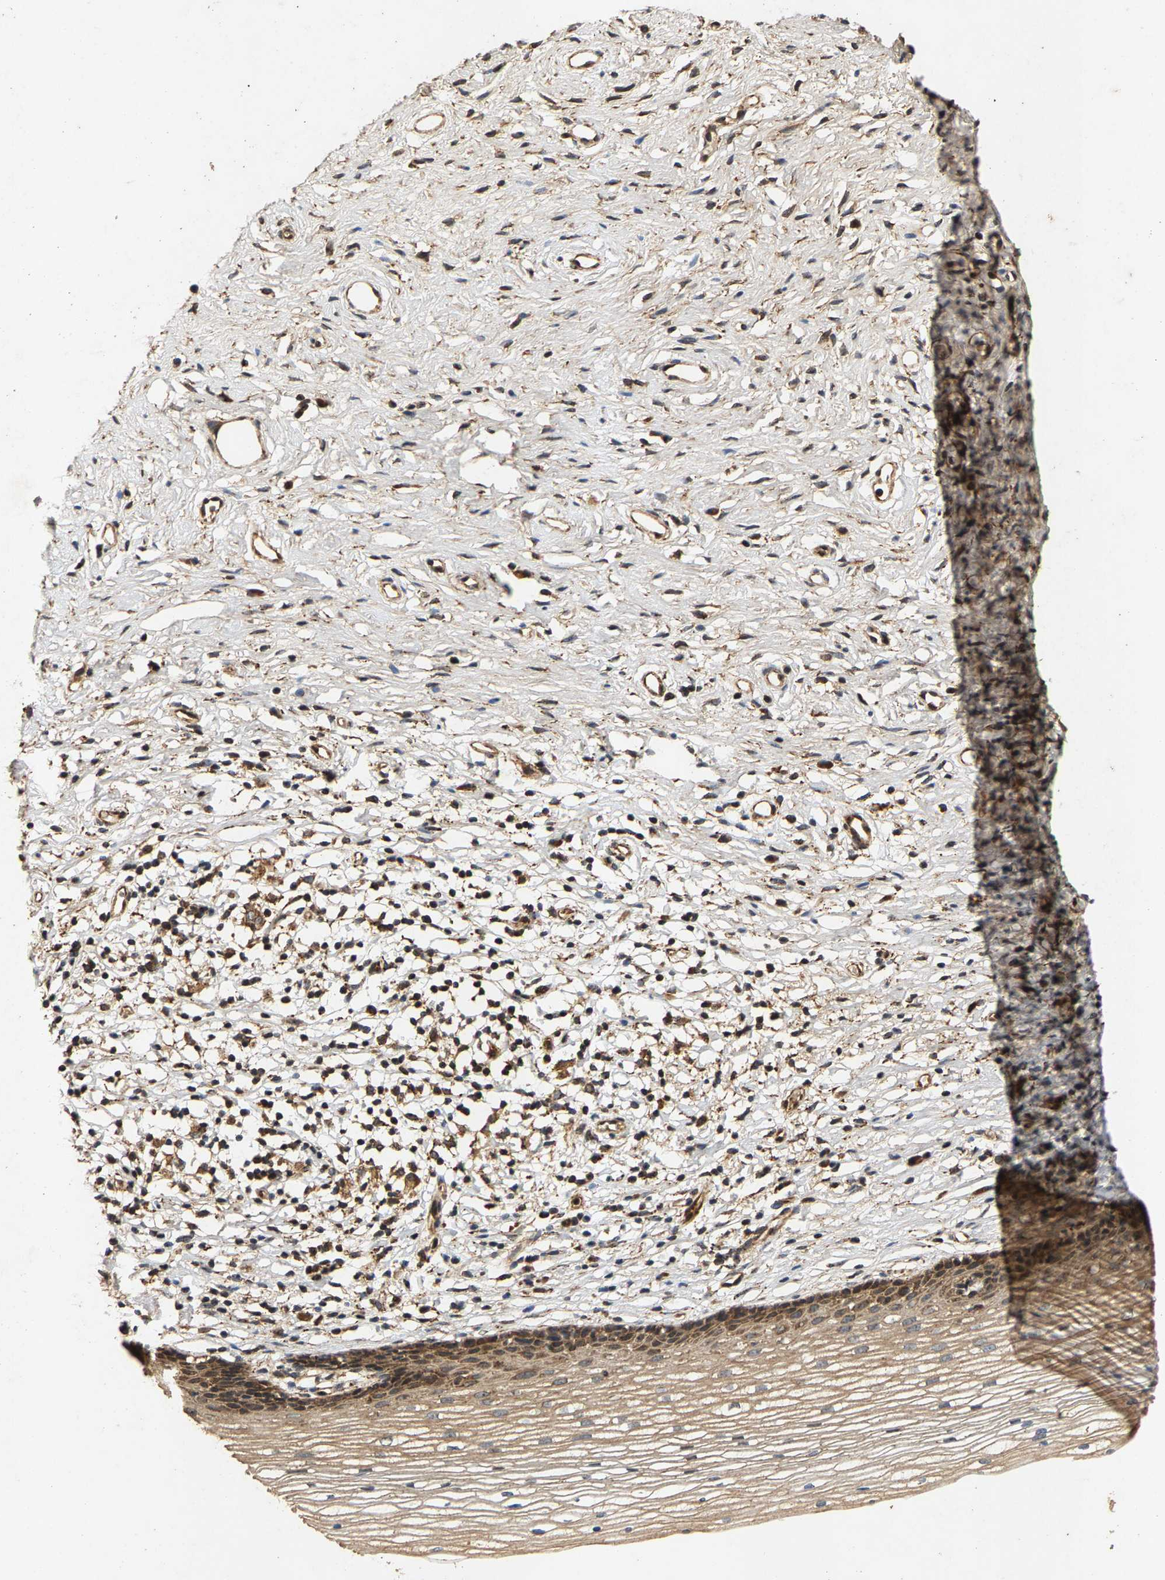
{"staining": {"intensity": "moderate", "quantity": ">75%", "location": "cytoplasmic/membranous"}, "tissue": "cervix", "cell_type": "Glandular cells", "image_type": "normal", "snomed": [{"axis": "morphology", "description": "Normal tissue, NOS"}, {"axis": "topography", "description": "Cervix"}], "caption": "Cervix stained with a brown dye shows moderate cytoplasmic/membranous positive staining in about >75% of glandular cells.", "gene": "CIDEC", "patient": {"sex": "female", "age": 77}}